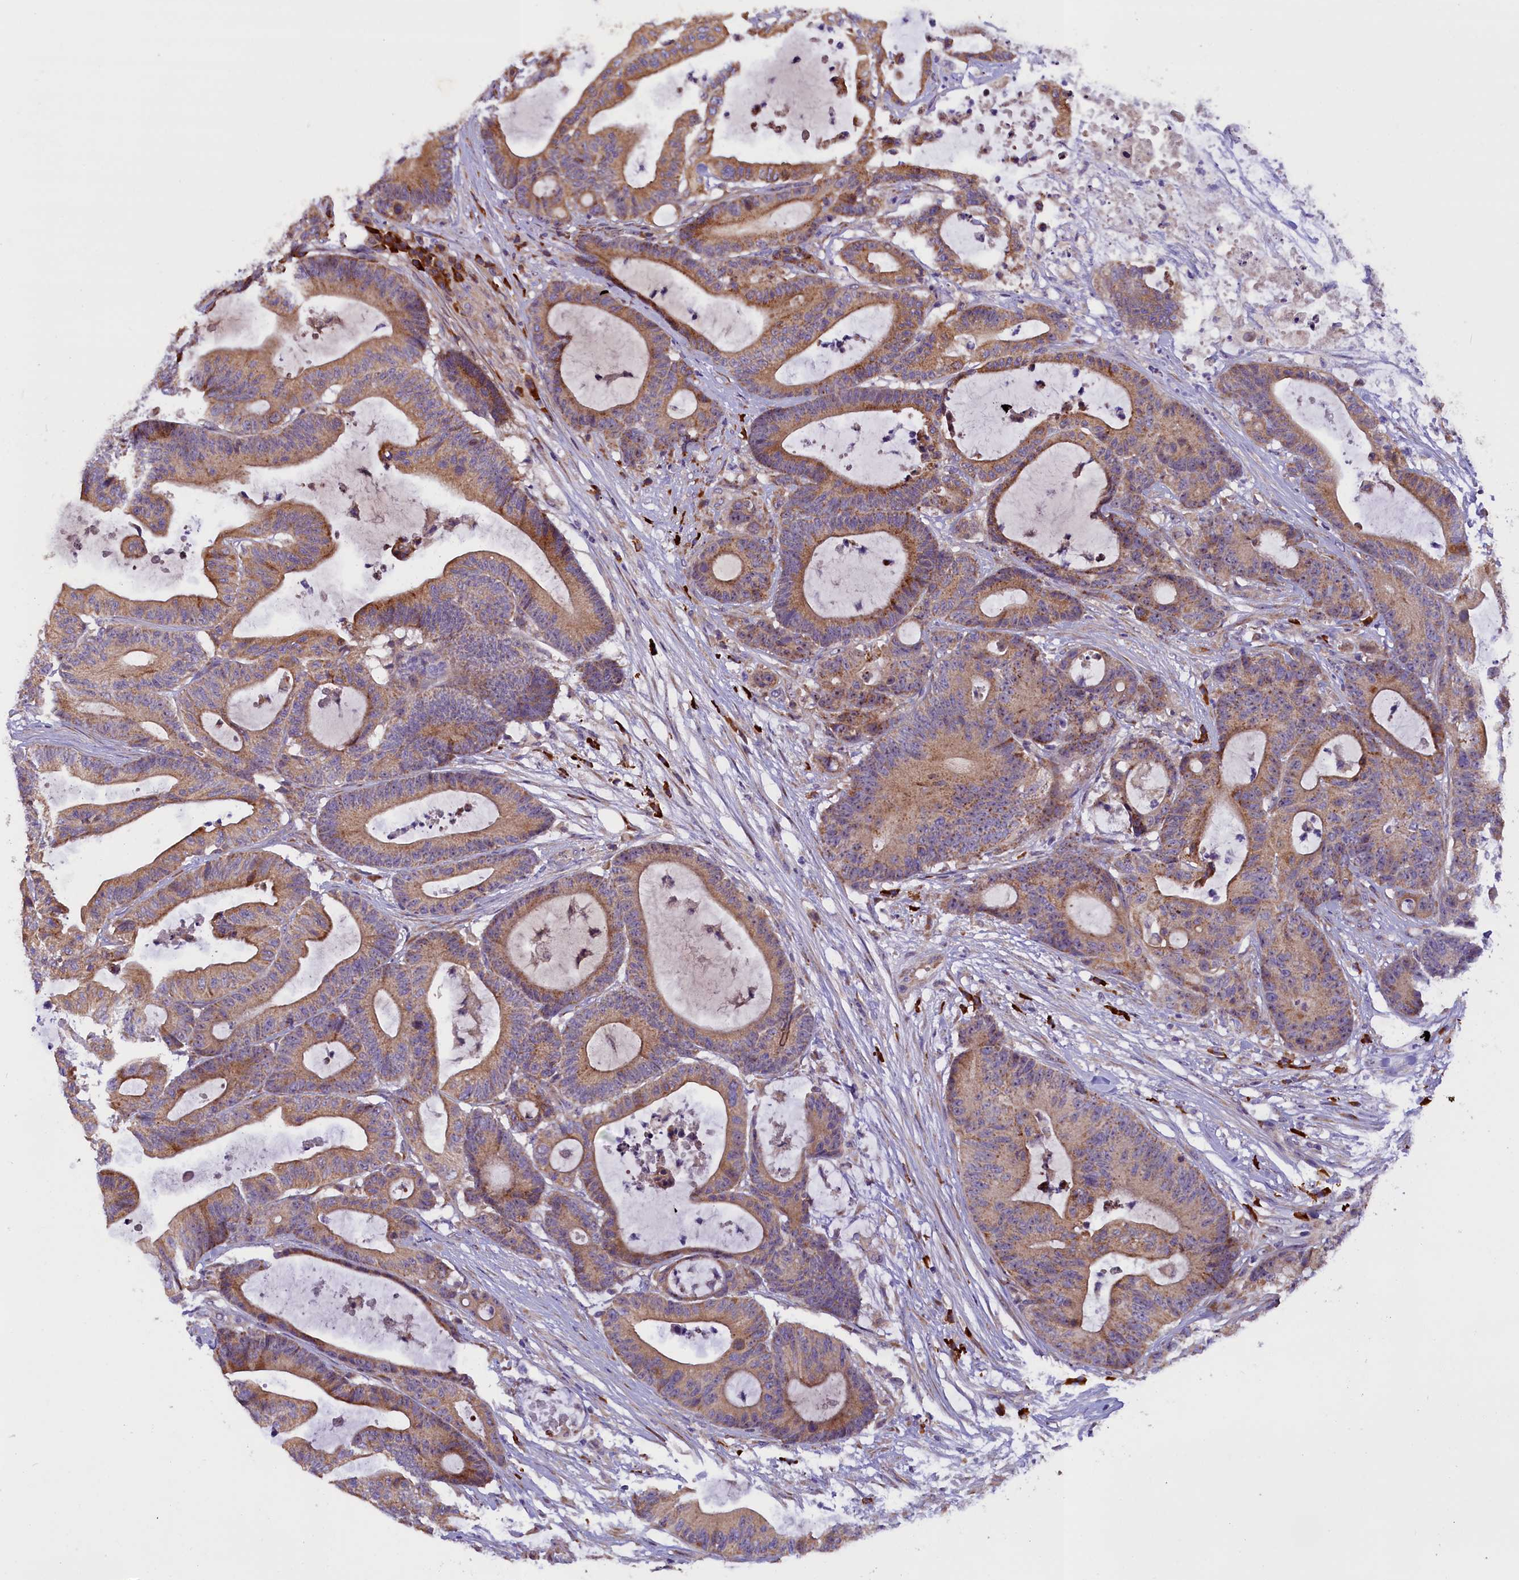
{"staining": {"intensity": "moderate", "quantity": ">75%", "location": "cytoplasmic/membranous"}, "tissue": "colorectal cancer", "cell_type": "Tumor cells", "image_type": "cancer", "snomed": [{"axis": "morphology", "description": "Adenocarcinoma, NOS"}, {"axis": "topography", "description": "Colon"}], "caption": "This is an image of immunohistochemistry (IHC) staining of colorectal cancer (adenocarcinoma), which shows moderate expression in the cytoplasmic/membranous of tumor cells.", "gene": "FRY", "patient": {"sex": "female", "age": 84}}